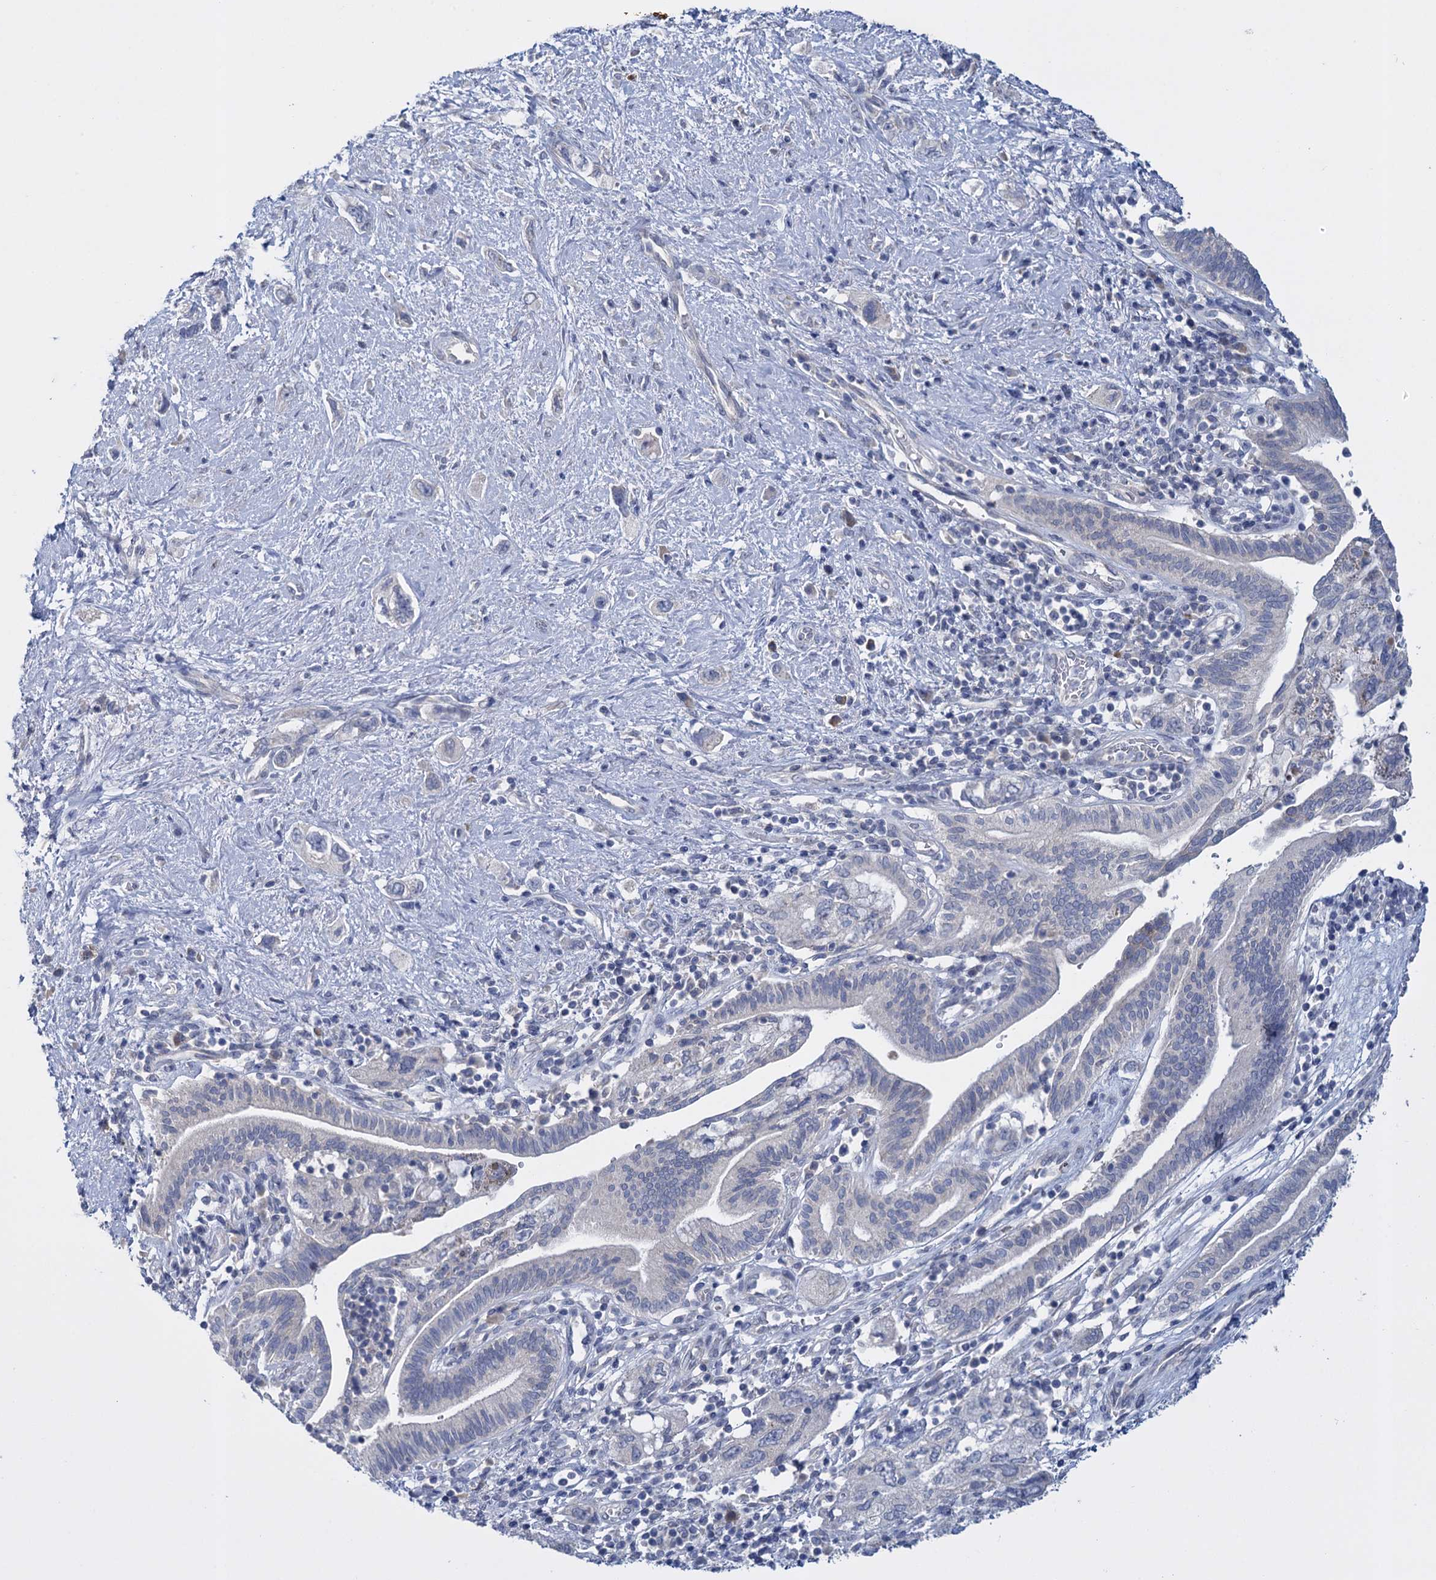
{"staining": {"intensity": "negative", "quantity": "none", "location": "none"}, "tissue": "pancreatic cancer", "cell_type": "Tumor cells", "image_type": "cancer", "snomed": [{"axis": "morphology", "description": "Adenocarcinoma, NOS"}, {"axis": "topography", "description": "Pancreas"}], "caption": "Immunohistochemistry image of pancreatic cancer stained for a protein (brown), which displays no expression in tumor cells.", "gene": "GSTM2", "patient": {"sex": "female", "age": 73}}